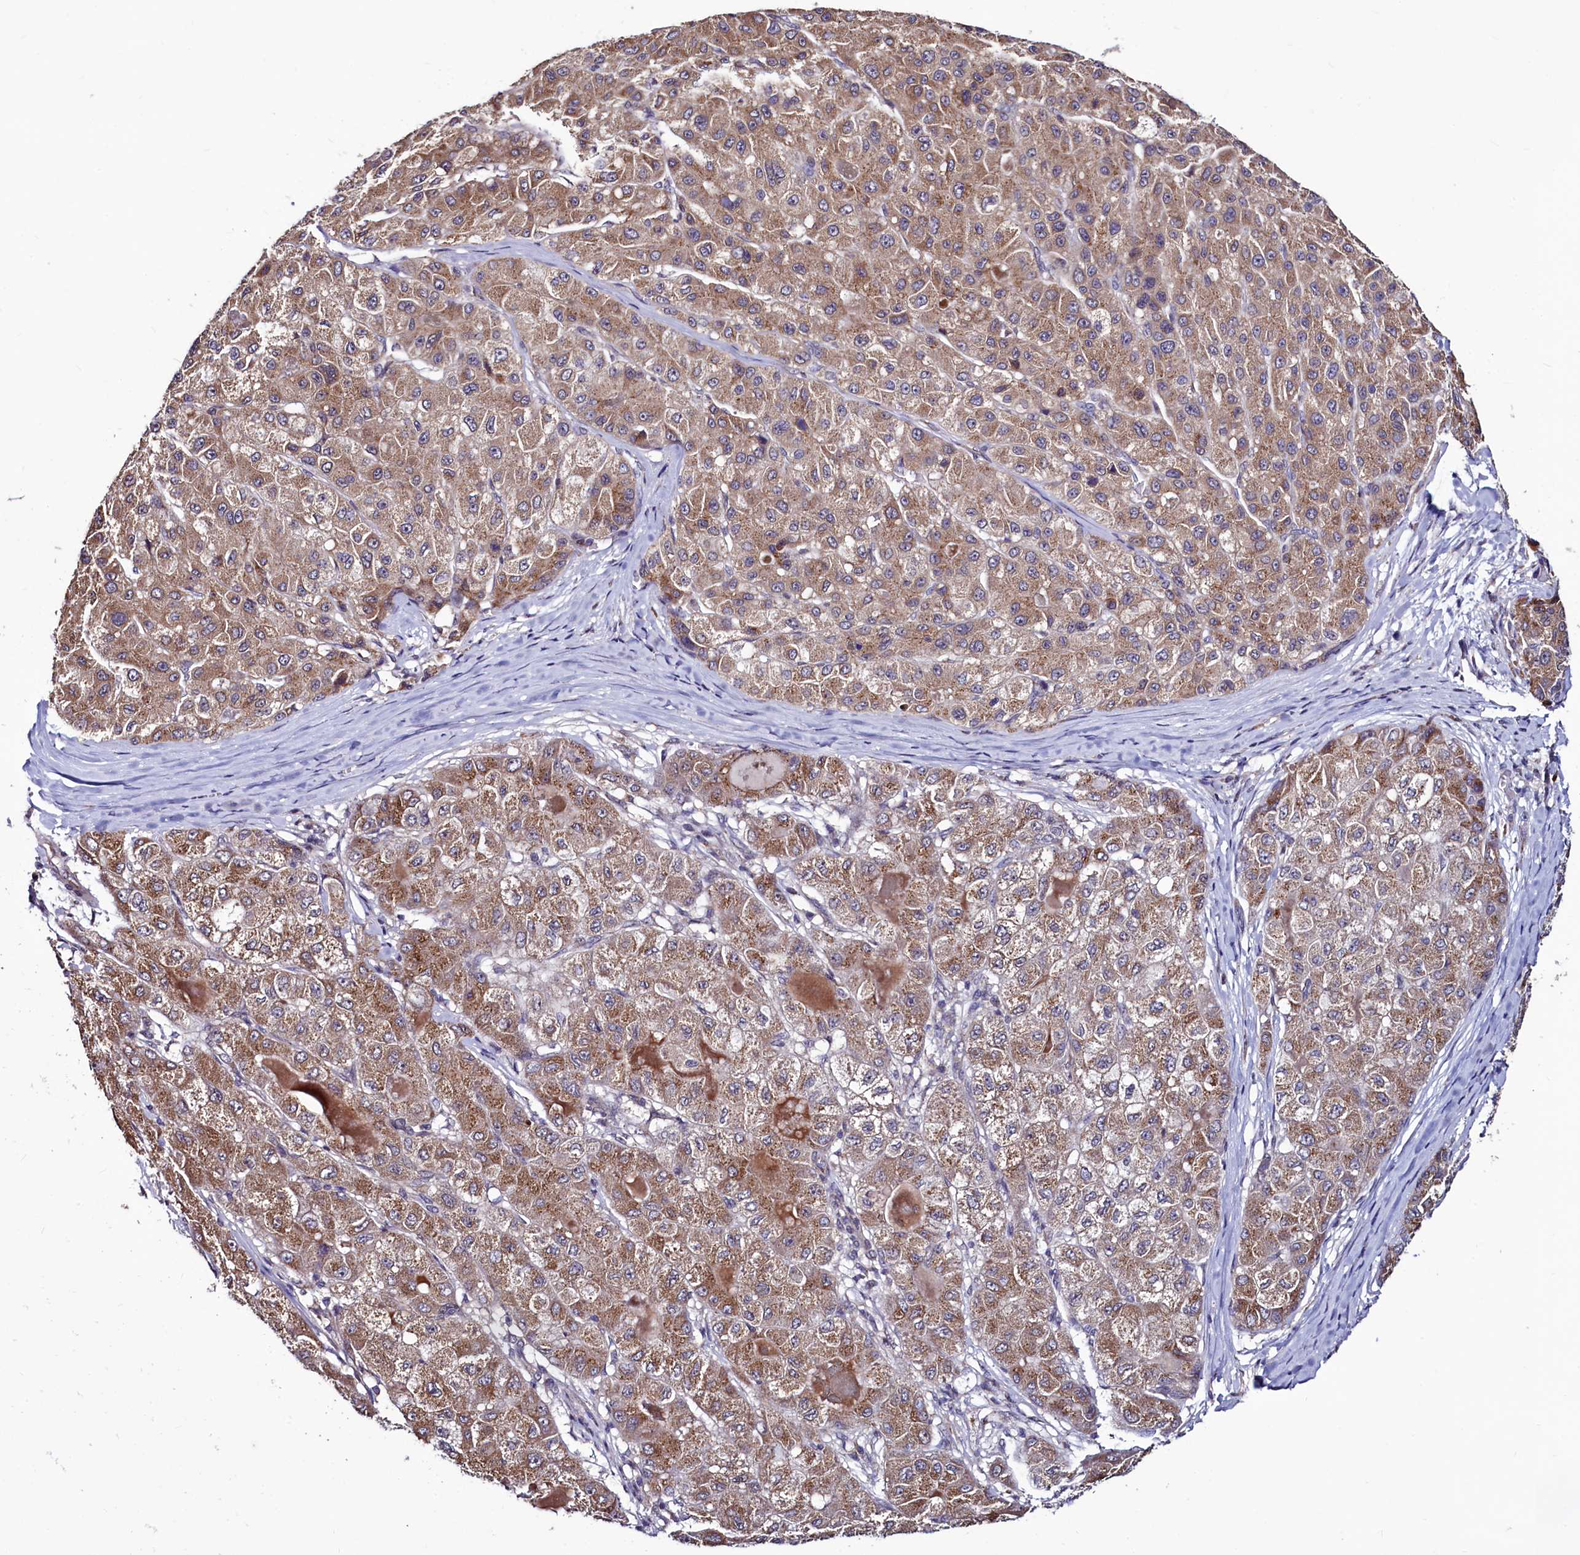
{"staining": {"intensity": "moderate", "quantity": ">75%", "location": "cytoplasmic/membranous"}, "tissue": "liver cancer", "cell_type": "Tumor cells", "image_type": "cancer", "snomed": [{"axis": "morphology", "description": "Carcinoma, Hepatocellular, NOS"}, {"axis": "topography", "description": "Liver"}], "caption": "Immunohistochemistry histopathology image of hepatocellular carcinoma (liver) stained for a protein (brown), which reveals medium levels of moderate cytoplasmic/membranous expression in about >75% of tumor cells.", "gene": "SEC24C", "patient": {"sex": "male", "age": 80}}